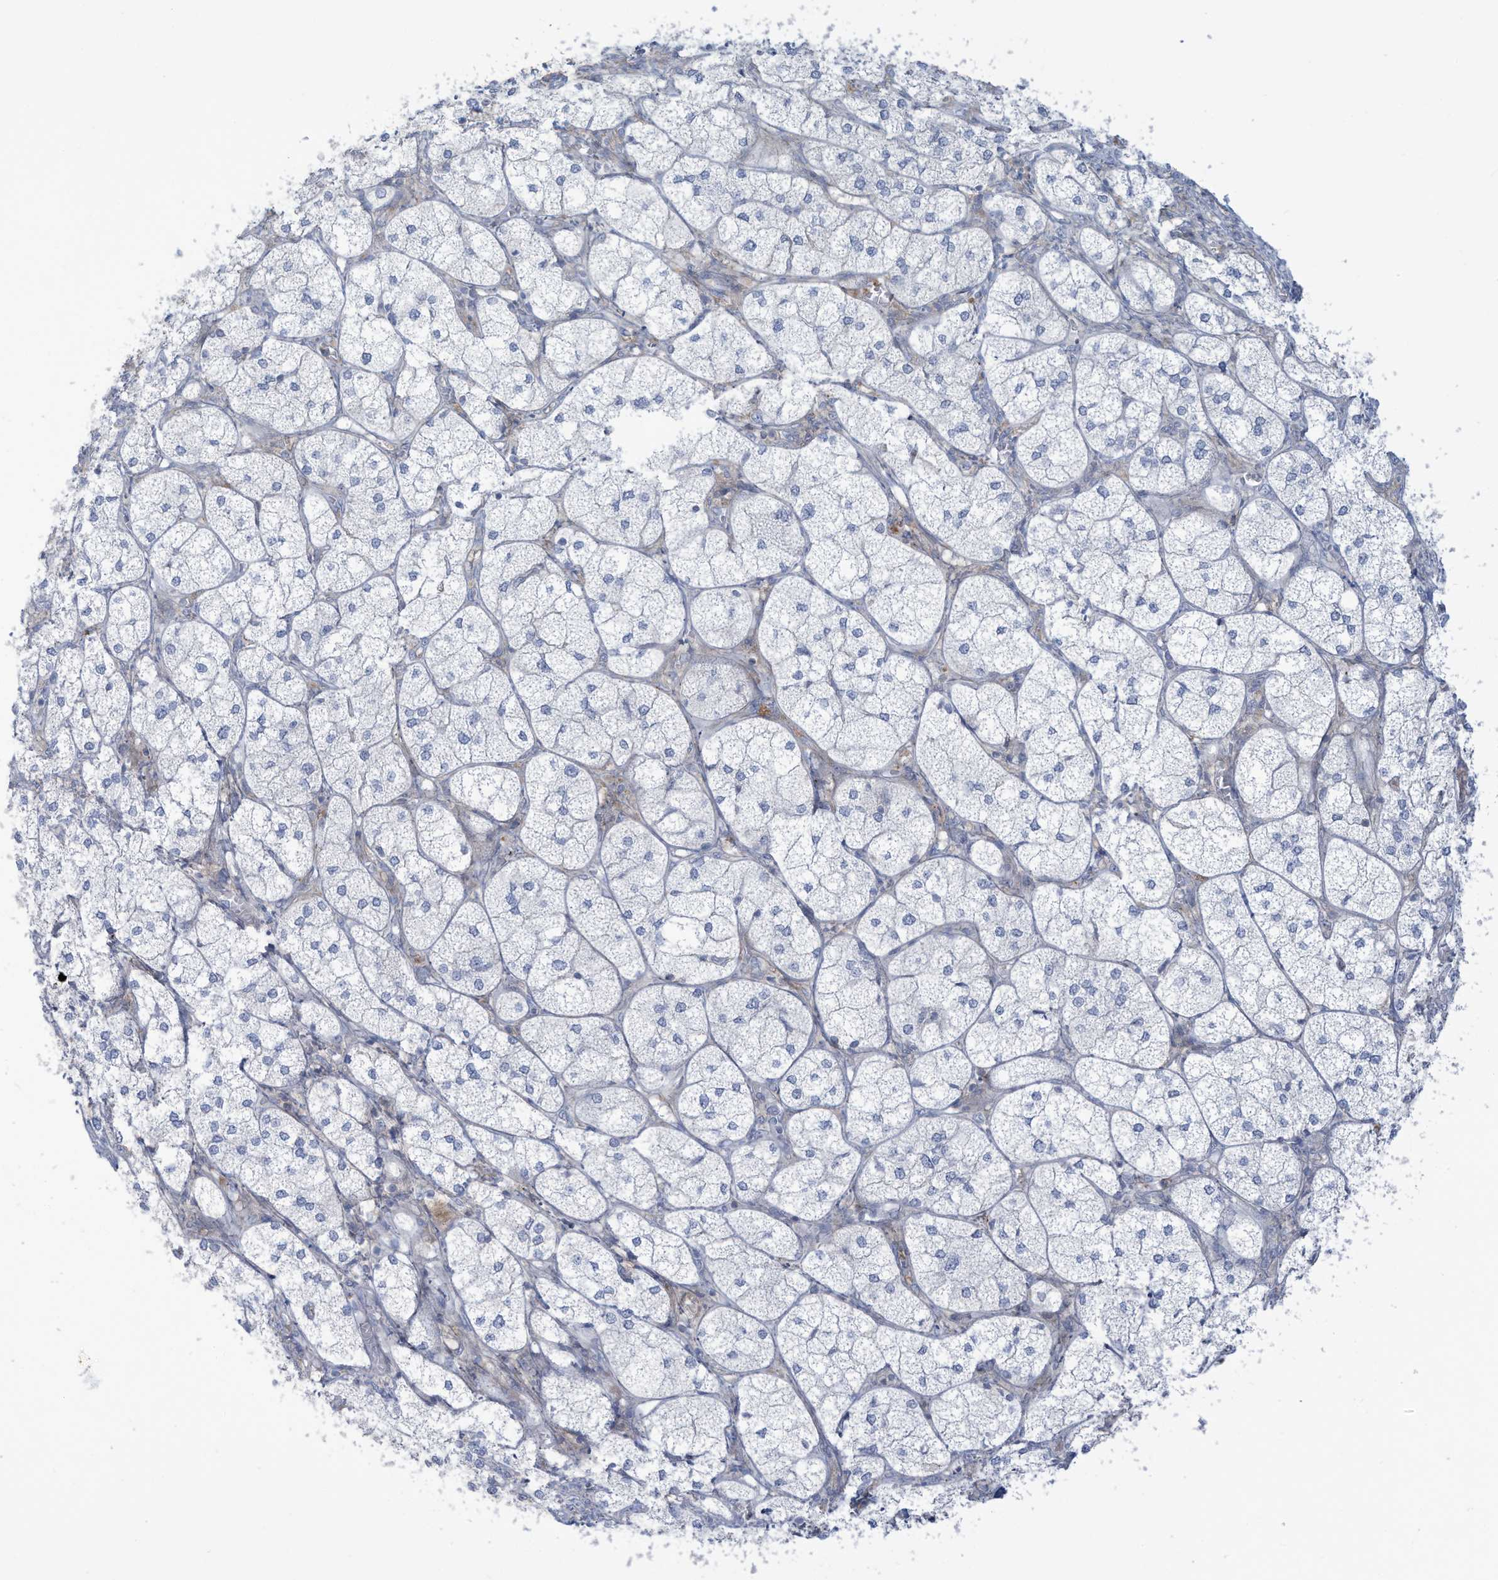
{"staining": {"intensity": "negative", "quantity": "none", "location": "none"}, "tissue": "adrenal gland", "cell_type": "Glandular cells", "image_type": "normal", "snomed": [{"axis": "morphology", "description": "Normal tissue, NOS"}, {"axis": "topography", "description": "Adrenal gland"}], "caption": "Immunohistochemistry histopathology image of unremarkable adrenal gland: adrenal gland stained with DAB (3,3'-diaminobenzidine) exhibits no significant protein positivity in glandular cells. Nuclei are stained in blue.", "gene": "NOTO", "patient": {"sex": "female", "age": 61}}